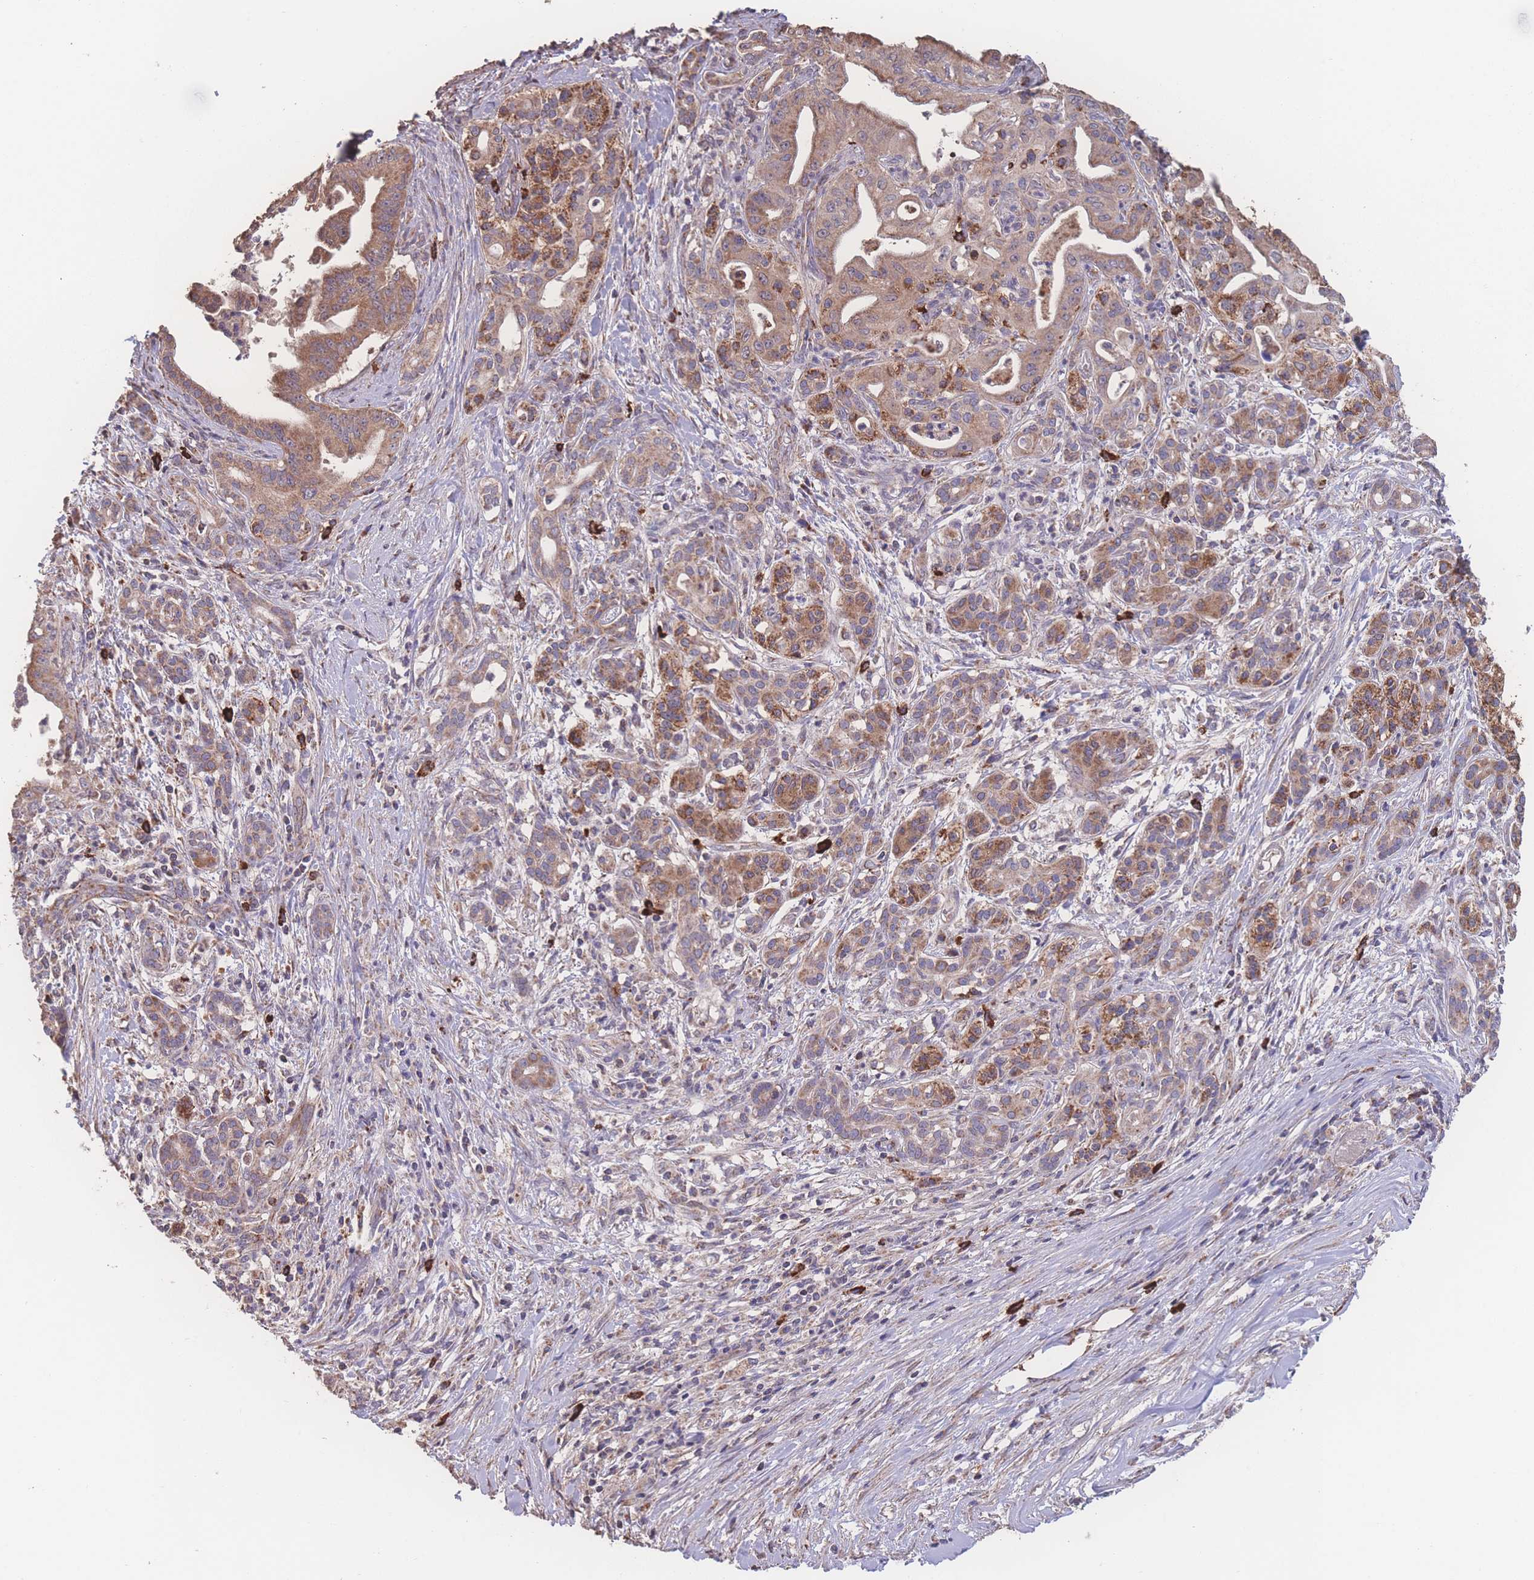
{"staining": {"intensity": "moderate", "quantity": ">75%", "location": "cytoplasmic/membranous"}, "tissue": "pancreatic cancer", "cell_type": "Tumor cells", "image_type": "cancer", "snomed": [{"axis": "morphology", "description": "Adenocarcinoma, NOS"}, {"axis": "topography", "description": "Pancreas"}], "caption": "Immunohistochemical staining of pancreatic adenocarcinoma demonstrates medium levels of moderate cytoplasmic/membranous positivity in about >75% of tumor cells. The staining was performed using DAB, with brown indicating positive protein expression. Nuclei are stained blue with hematoxylin.", "gene": "SGSM3", "patient": {"sex": "male", "age": 58}}